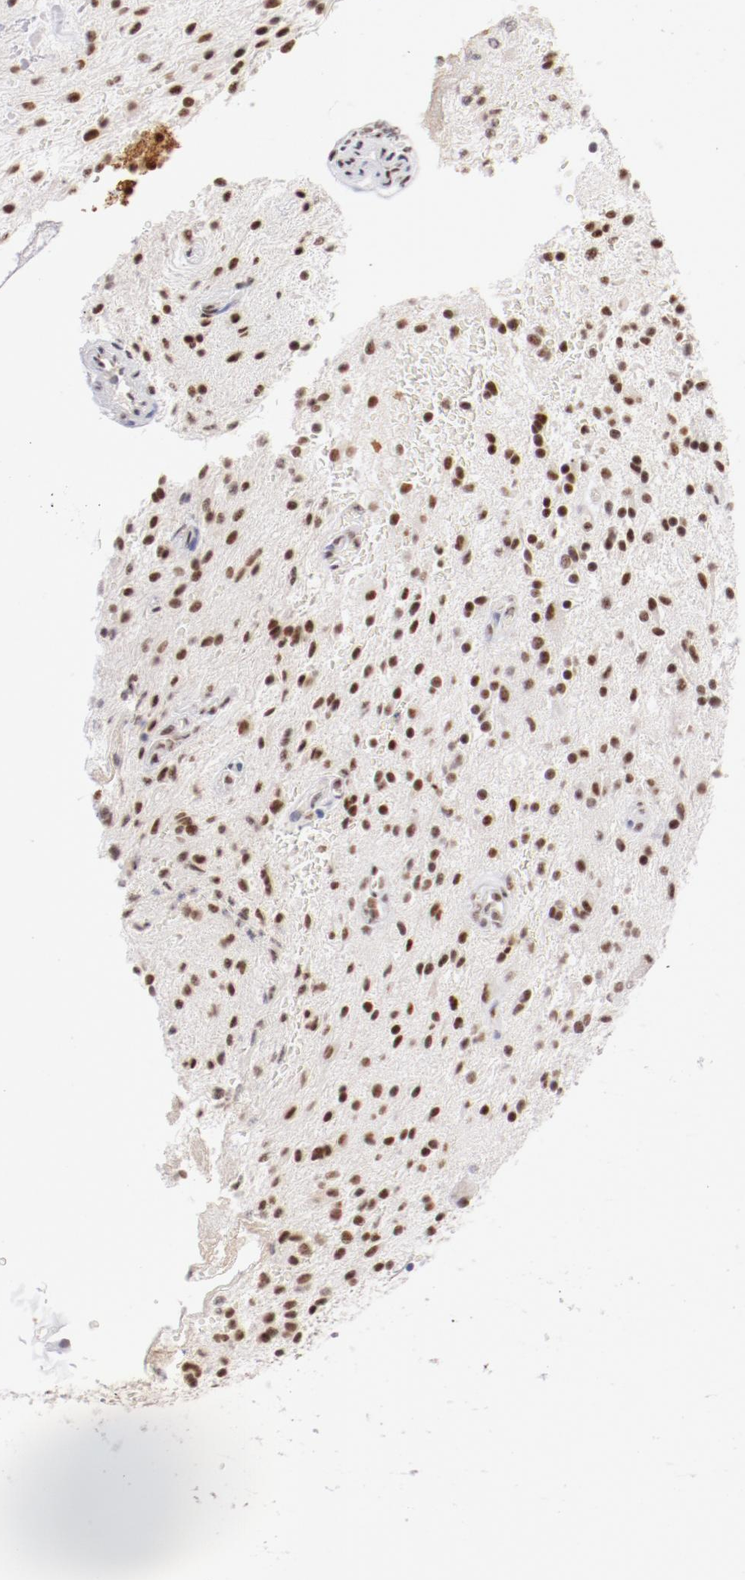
{"staining": {"intensity": "moderate", "quantity": ">75%", "location": "nuclear"}, "tissue": "glioma", "cell_type": "Tumor cells", "image_type": "cancer", "snomed": [{"axis": "morphology", "description": "Glioma, malignant, NOS"}, {"axis": "topography", "description": "Cerebellum"}], "caption": "Immunohistochemistry (DAB) staining of human malignant glioma shows moderate nuclear protein expression in about >75% of tumor cells. (DAB (3,3'-diaminobenzidine) = brown stain, brightfield microscopy at high magnification).", "gene": "TFAP4", "patient": {"sex": "female", "age": 10}}